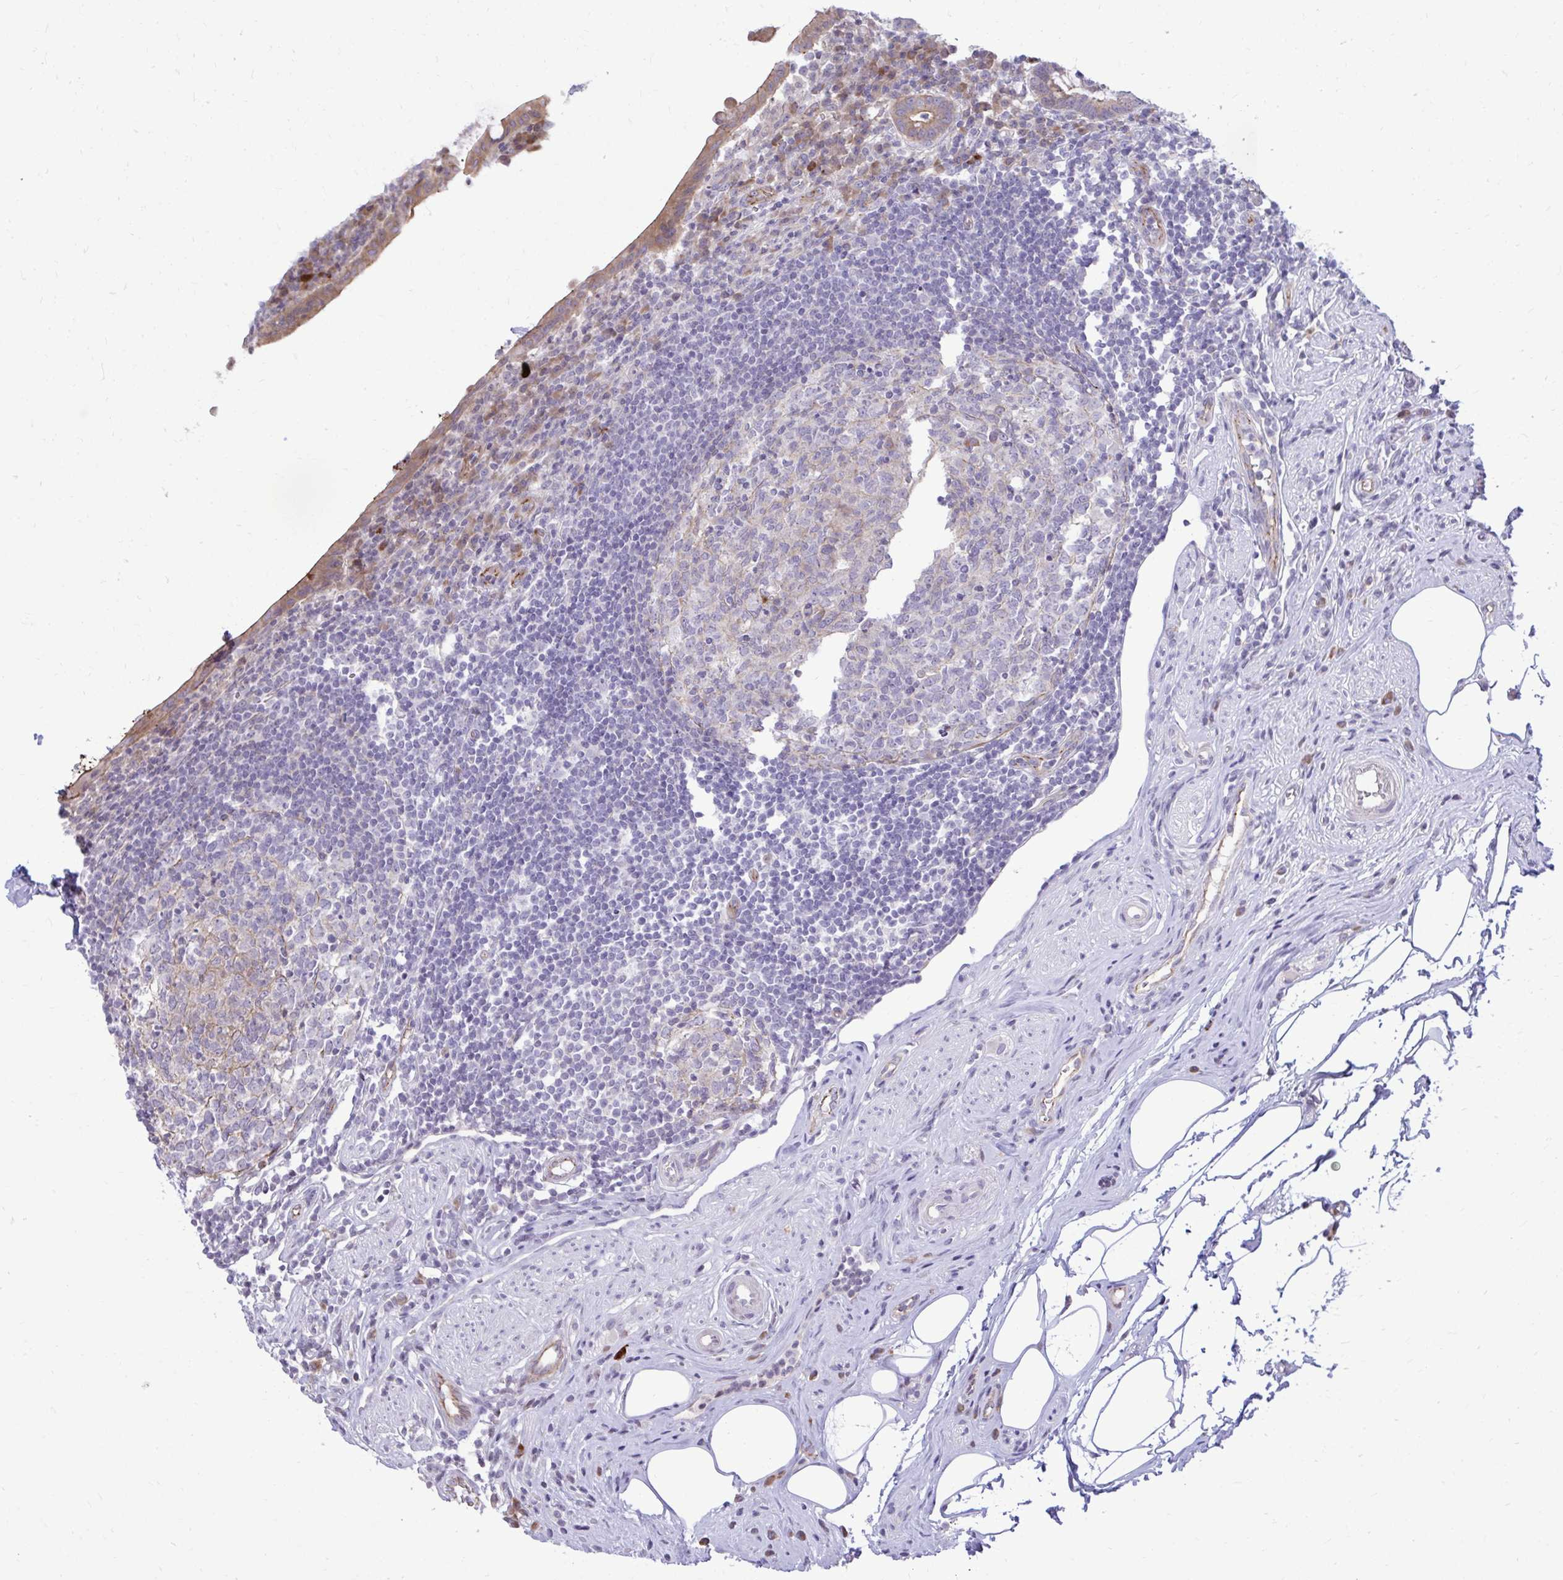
{"staining": {"intensity": "moderate", "quantity": ">75%", "location": "cytoplasmic/membranous"}, "tissue": "appendix", "cell_type": "Glandular cells", "image_type": "normal", "snomed": [{"axis": "morphology", "description": "Normal tissue, NOS"}, {"axis": "topography", "description": "Appendix"}], "caption": "Immunohistochemistry (IHC) micrograph of normal appendix: appendix stained using immunohistochemistry demonstrates medium levels of moderate protein expression localized specifically in the cytoplasmic/membranous of glandular cells, appearing as a cytoplasmic/membranous brown color.", "gene": "METTL9", "patient": {"sex": "female", "age": 56}}